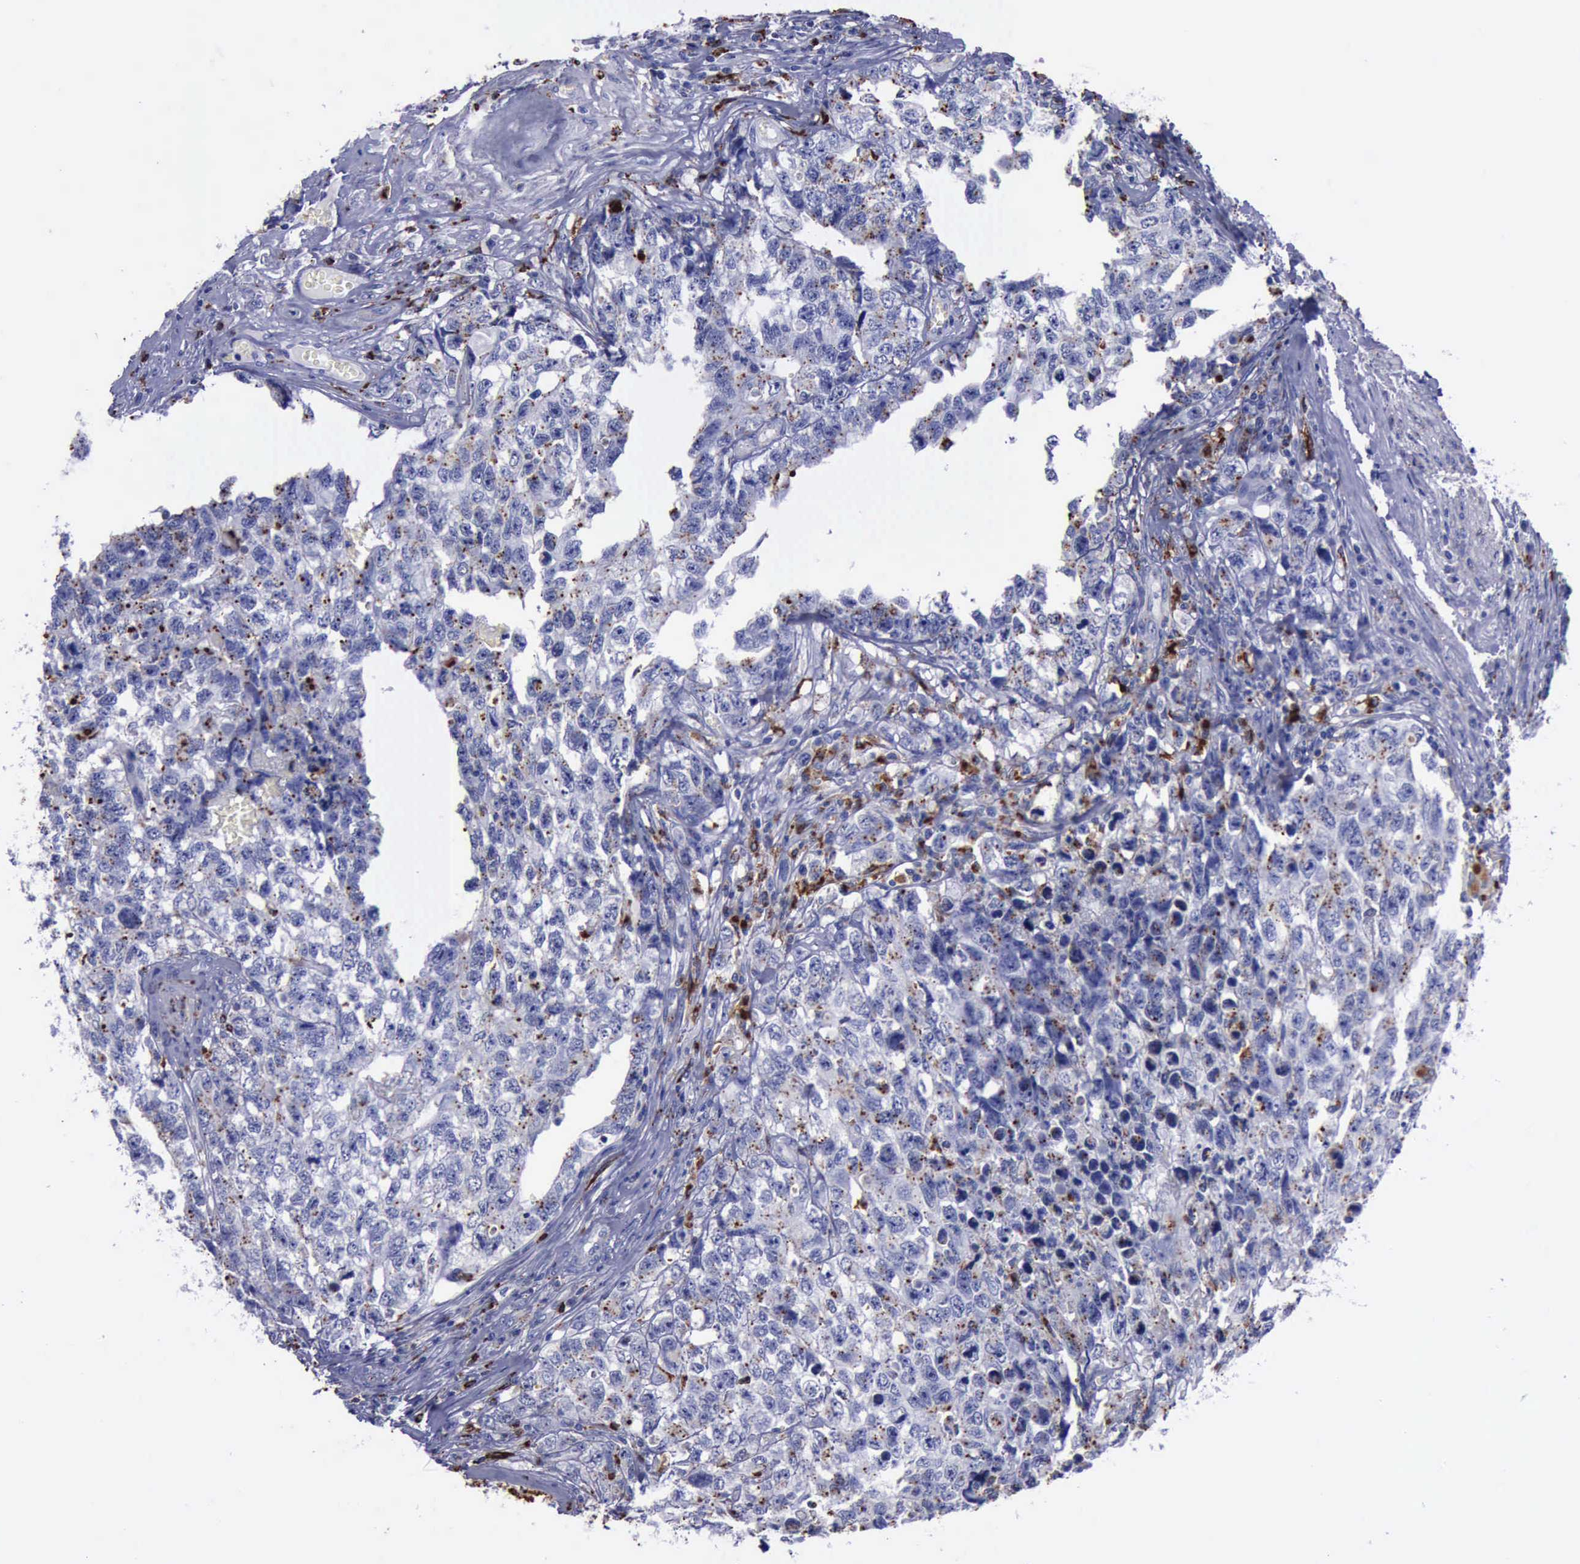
{"staining": {"intensity": "weak", "quantity": "<25%", "location": "cytoplasmic/membranous"}, "tissue": "testis cancer", "cell_type": "Tumor cells", "image_type": "cancer", "snomed": [{"axis": "morphology", "description": "Carcinoma, Embryonal, NOS"}, {"axis": "topography", "description": "Testis"}], "caption": "The histopathology image exhibits no staining of tumor cells in embryonal carcinoma (testis).", "gene": "CTSD", "patient": {"sex": "male", "age": 31}}